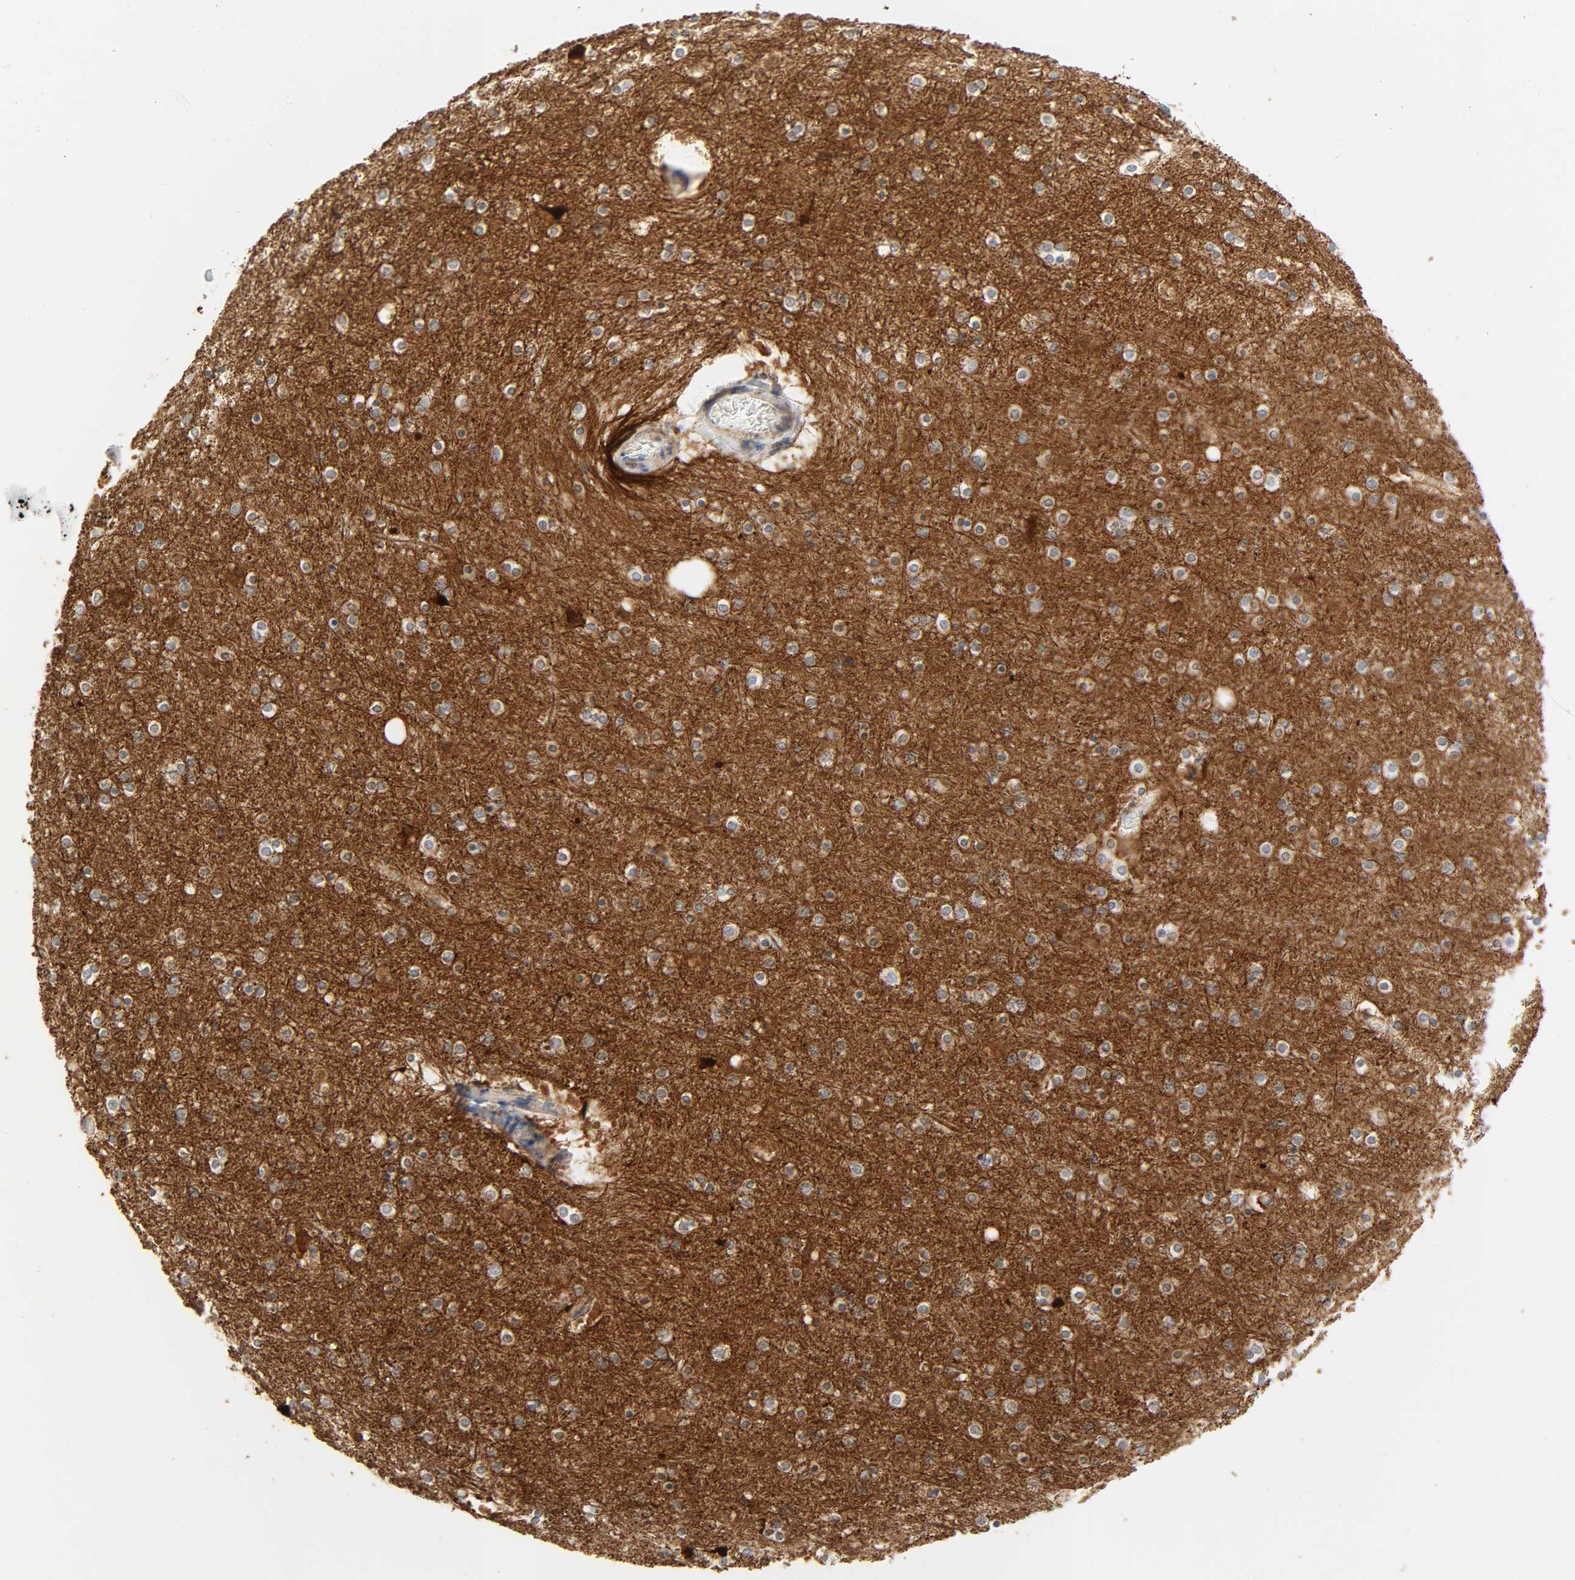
{"staining": {"intensity": "weak", "quantity": ">75%", "location": "cytoplasmic/membranous"}, "tissue": "cerebral cortex", "cell_type": "Endothelial cells", "image_type": "normal", "snomed": [{"axis": "morphology", "description": "Normal tissue, NOS"}, {"axis": "topography", "description": "Cerebral cortex"}], "caption": "Benign cerebral cortex displays weak cytoplasmic/membranous staining in approximately >75% of endothelial cells, visualized by immunohistochemistry.", "gene": "CAMK2A", "patient": {"sex": "female", "age": 54}}